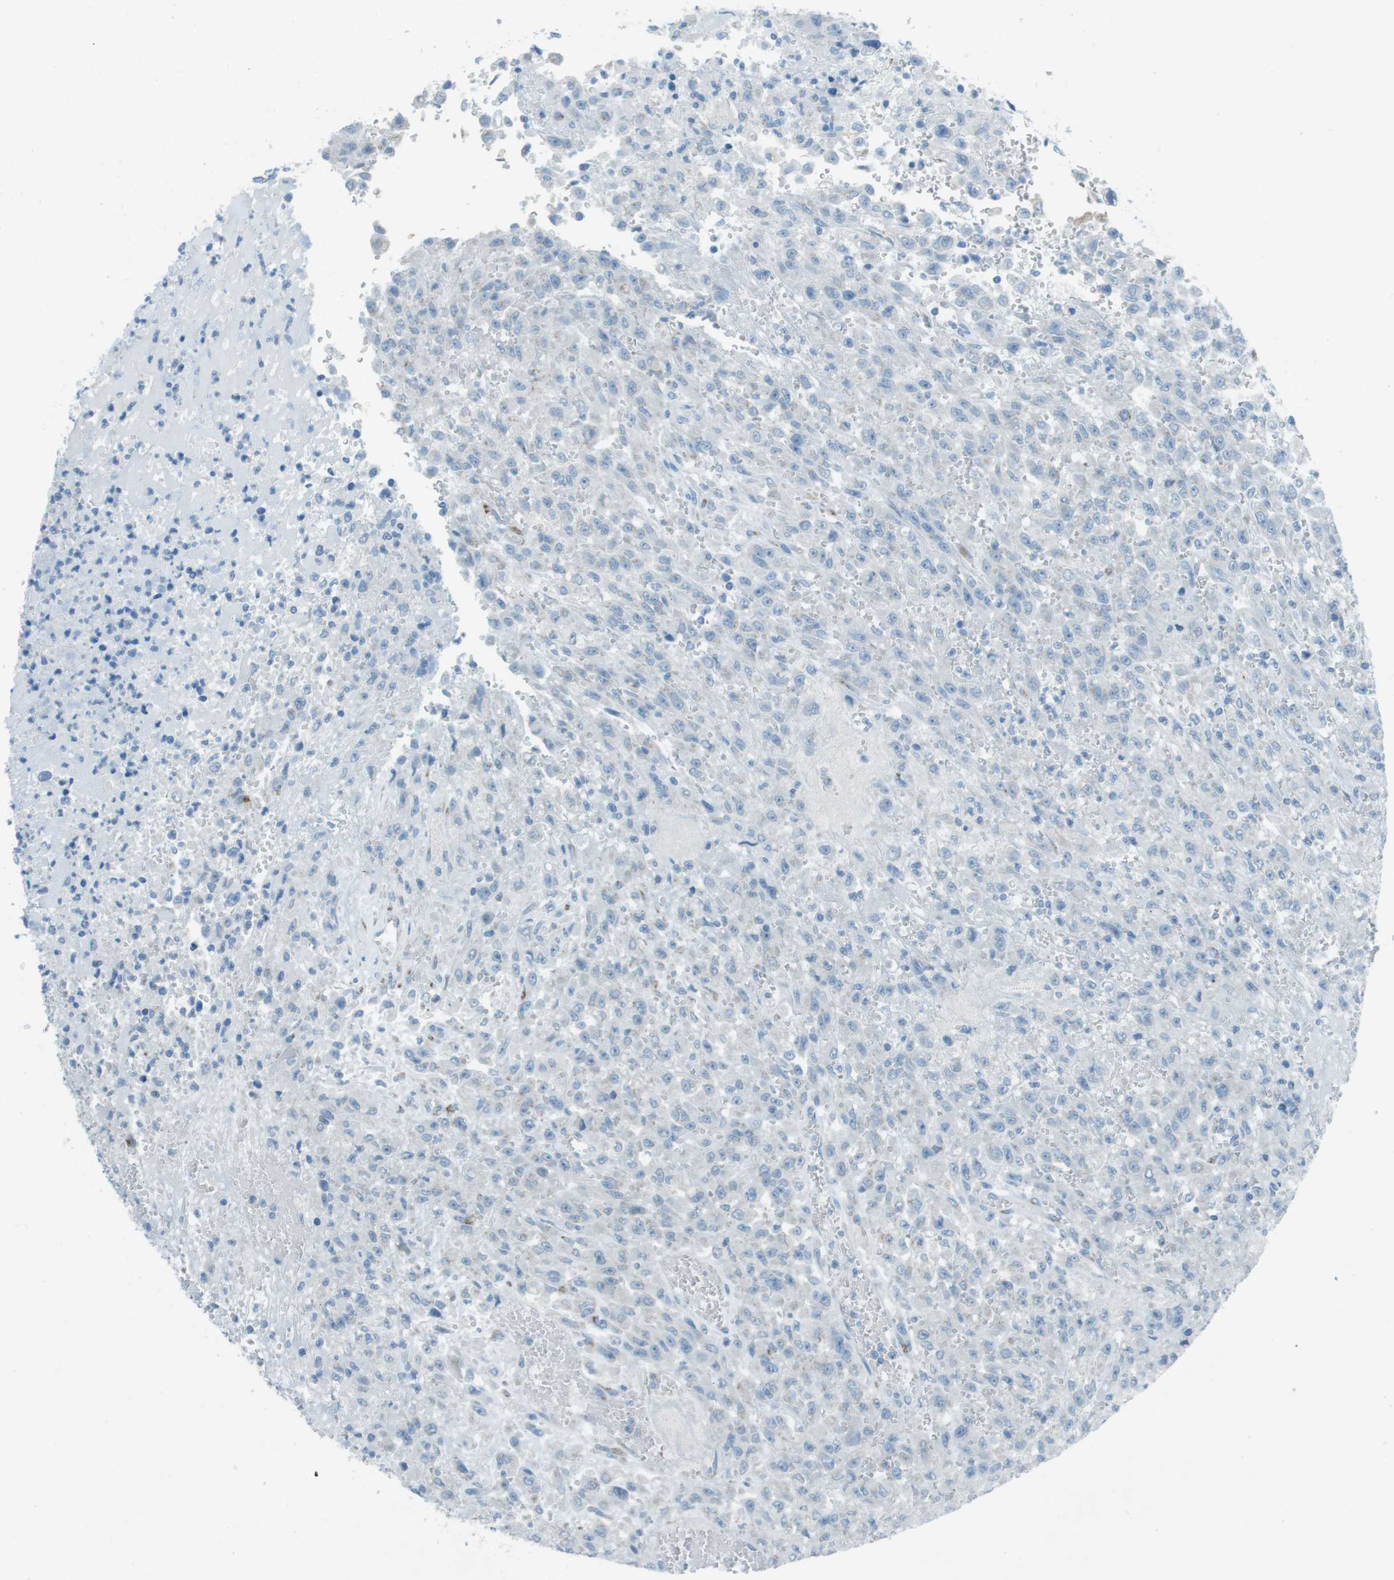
{"staining": {"intensity": "negative", "quantity": "none", "location": "none"}, "tissue": "urothelial cancer", "cell_type": "Tumor cells", "image_type": "cancer", "snomed": [{"axis": "morphology", "description": "Urothelial carcinoma, High grade"}, {"axis": "topography", "description": "Urinary bladder"}], "caption": "This is an IHC micrograph of high-grade urothelial carcinoma. There is no staining in tumor cells.", "gene": "TXNDC15", "patient": {"sex": "male", "age": 46}}